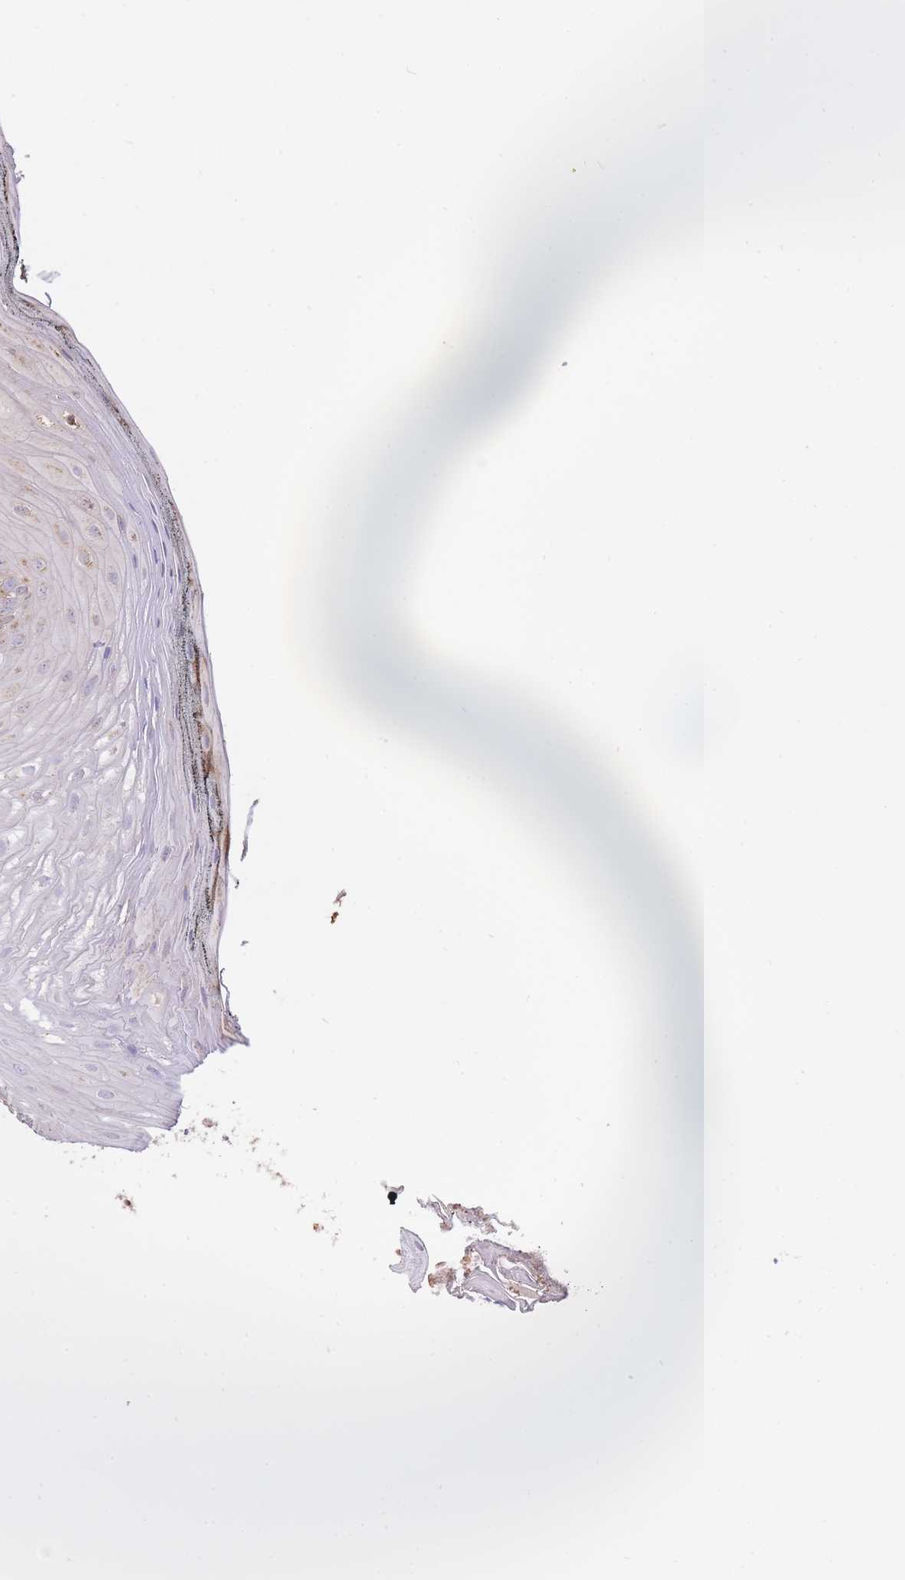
{"staining": {"intensity": "weak", "quantity": "25%-75%", "location": "cytoplasmic/membranous"}, "tissue": "oral mucosa", "cell_type": "Squamous epithelial cells", "image_type": "normal", "snomed": [{"axis": "morphology", "description": "Normal tissue, NOS"}, {"axis": "morphology", "description": "Squamous cell carcinoma, NOS"}, {"axis": "topography", "description": "Oral tissue"}, {"axis": "topography", "description": "Head-Neck"}], "caption": "Immunohistochemical staining of normal human oral mucosa displays low levels of weak cytoplasmic/membranous expression in about 25%-75% of squamous epithelial cells.", "gene": "PREP", "patient": {"sex": "female", "age": 81}}